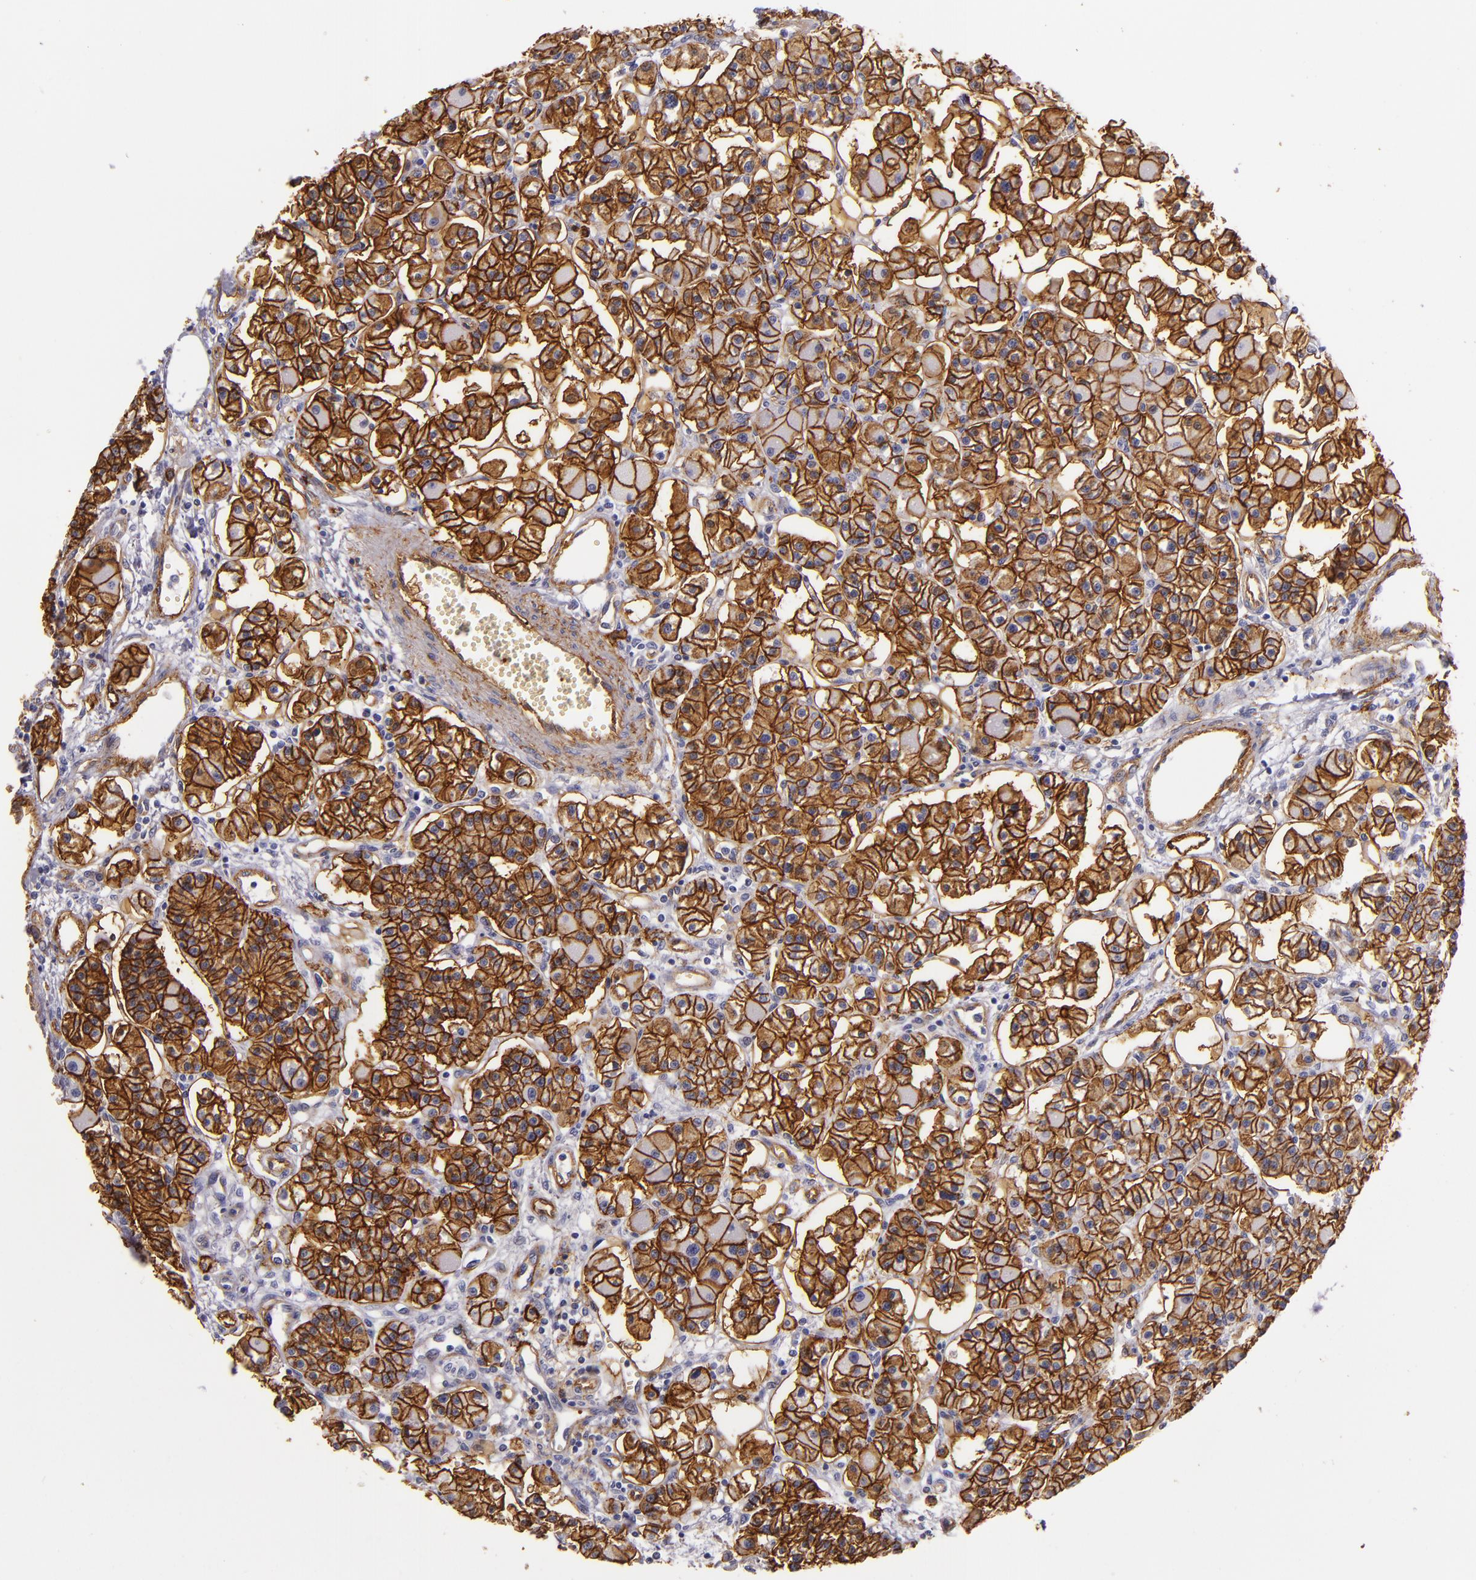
{"staining": {"intensity": "strong", "quantity": ">75%", "location": "cytoplasmic/membranous"}, "tissue": "parathyroid gland", "cell_type": "Glandular cells", "image_type": "normal", "snomed": [{"axis": "morphology", "description": "Normal tissue, NOS"}, {"axis": "topography", "description": "Parathyroid gland"}], "caption": "Strong cytoplasmic/membranous staining is present in approximately >75% of glandular cells in benign parathyroid gland. The staining was performed using DAB (3,3'-diaminobenzidine) to visualize the protein expression in brown, while the nuclei were stained in blue with hematoxylin (Magnification: 20x).", "gene": "CD9", "patient": {"sex": "female", "age": 58}}